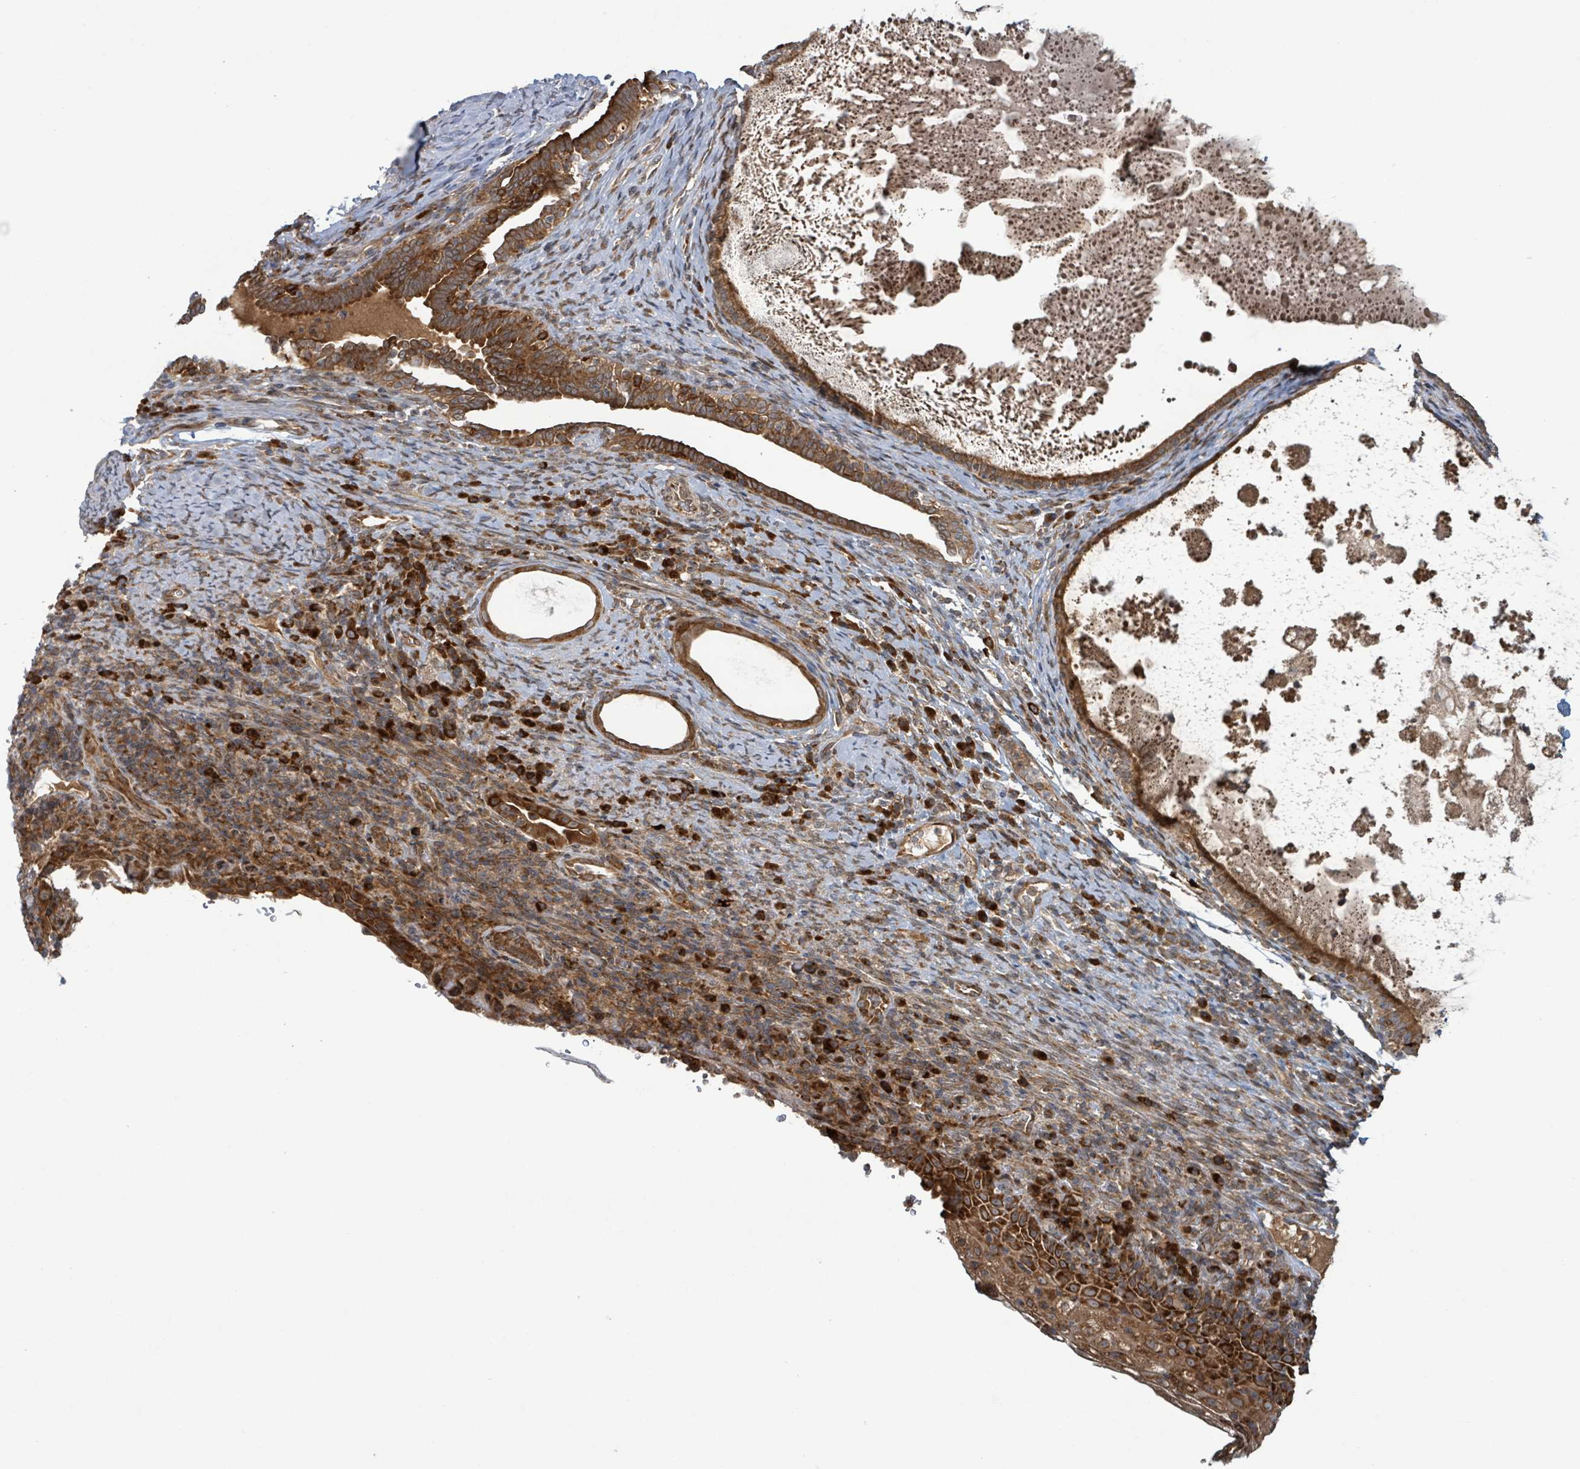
{"staining": {"intensity": "strong", "quantity": ">75%", "location": "cytoplasmic/membranous"}, "tissue": "cervical cancer", "cell_type": "Tumor cells", "image_type": "cancer", "snomed": [{"axis": "morphology", "description": "Squamous cell carcinoma, NOS"}, {"axis": "topography", "description": "Cervix"}], "caption": "IHC histopathology image of cervical squamous cell carcinoma stained for a protein (brown), which exhibits high levels of strong cytoplasmic/membranous positivity in about >75% of tumor cells.", "gene": "OR51E1", "patient": {"sex": "female", "age": 52}}